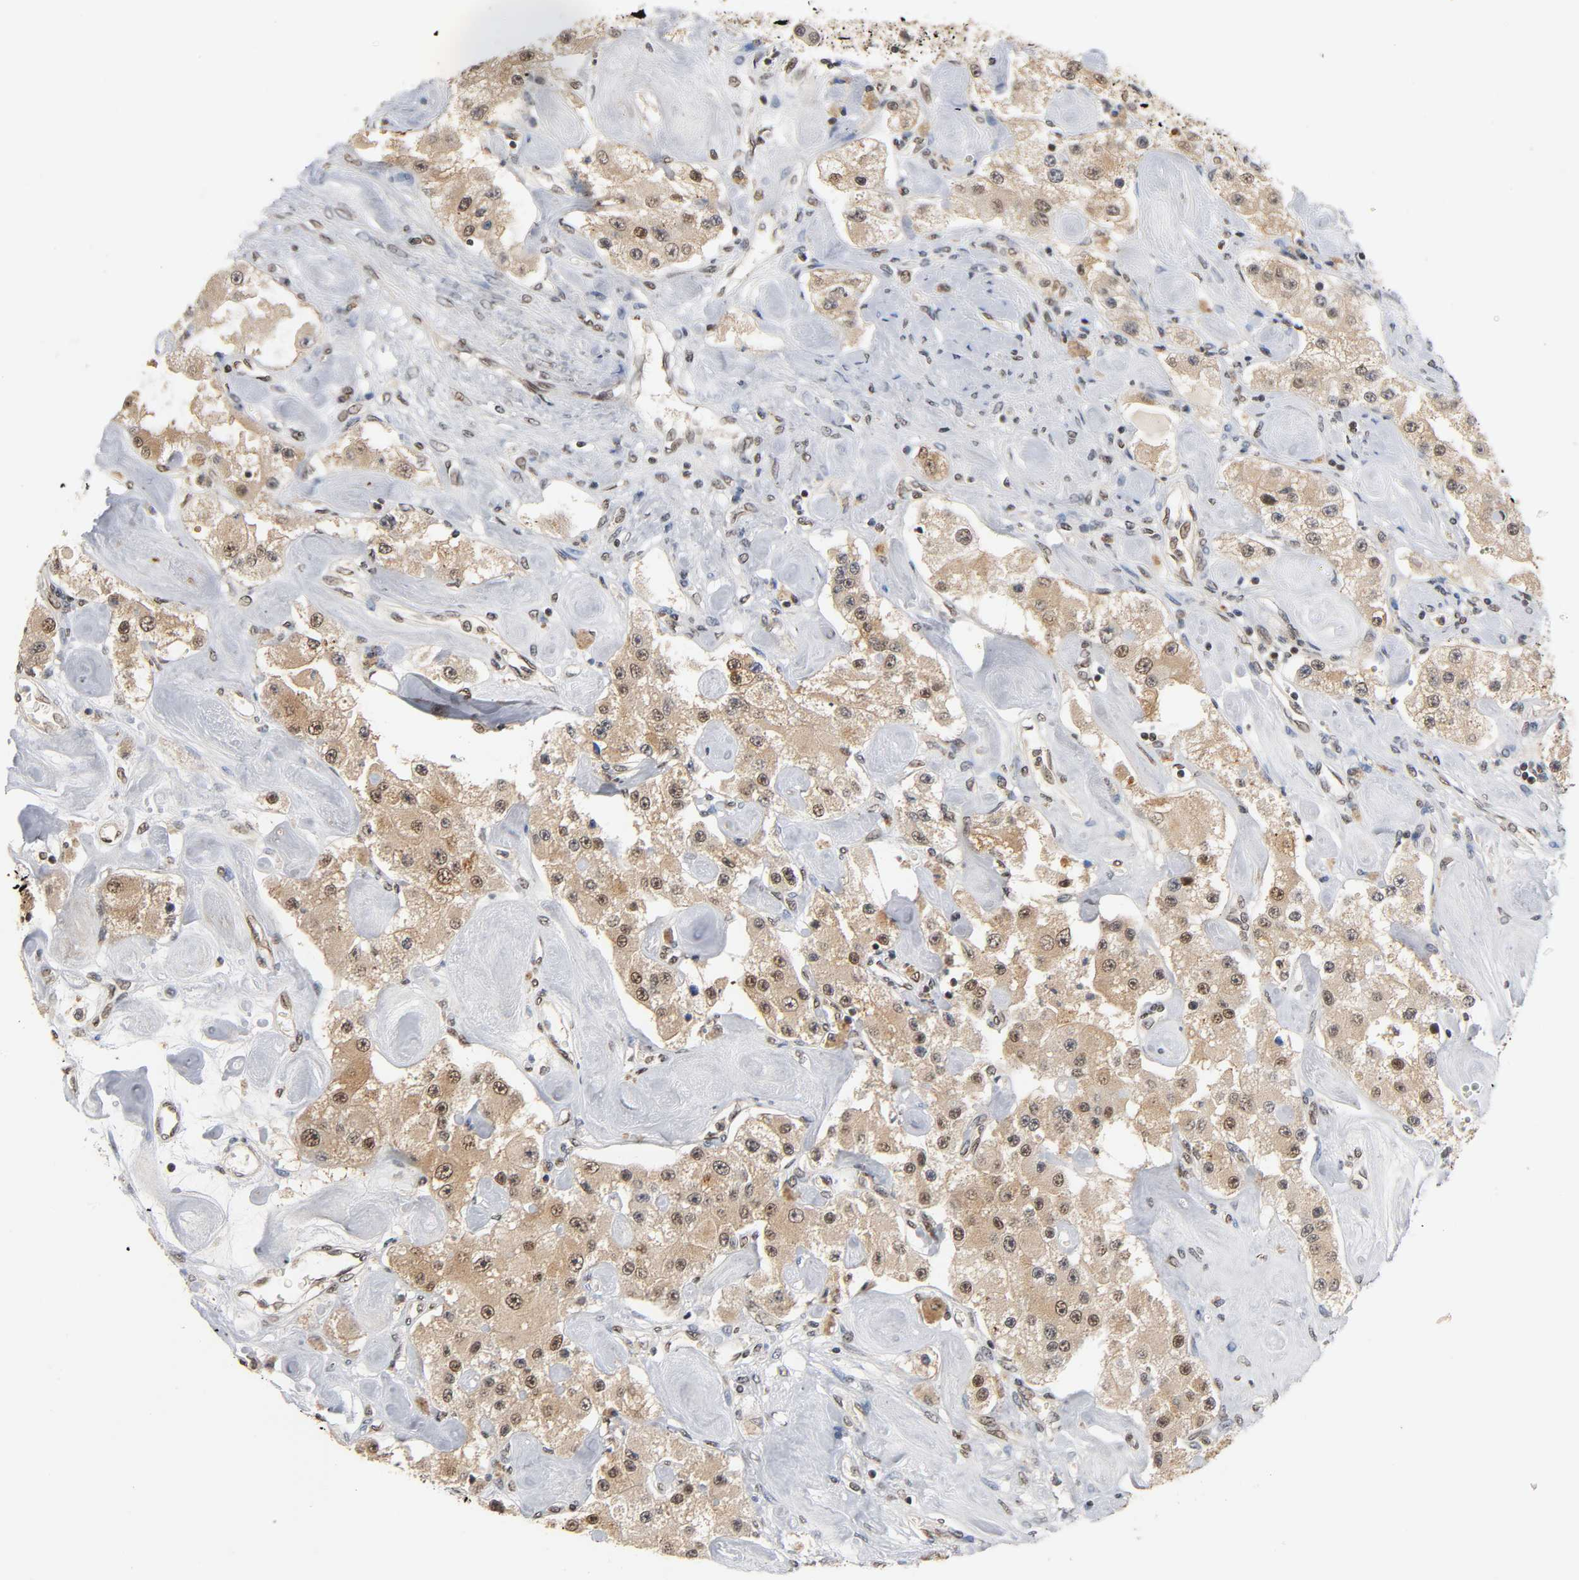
{"staining": {"intensity": "moderate", "quantity": "25%-75%", "location": "cytoplasmic/membranous,nuclear"}, "tissue": "carcinoid", "cell_type": "Tumor cells", "image_type": "cancer", "snomed": [{"axis": "morphology", "description": "Carcinoid, malignant, NOS"}, {"axis": "topography", "description": "Pancreas"}], "caption": "Malignant carcinoid stained for a protein (brown) shows moderate cytoplasmic/membranous and nuclear positive positivity in approximately 25%-75% of tumor cells.", "gene": "UBC", "patient": {"sex": "male", "age": 41}}